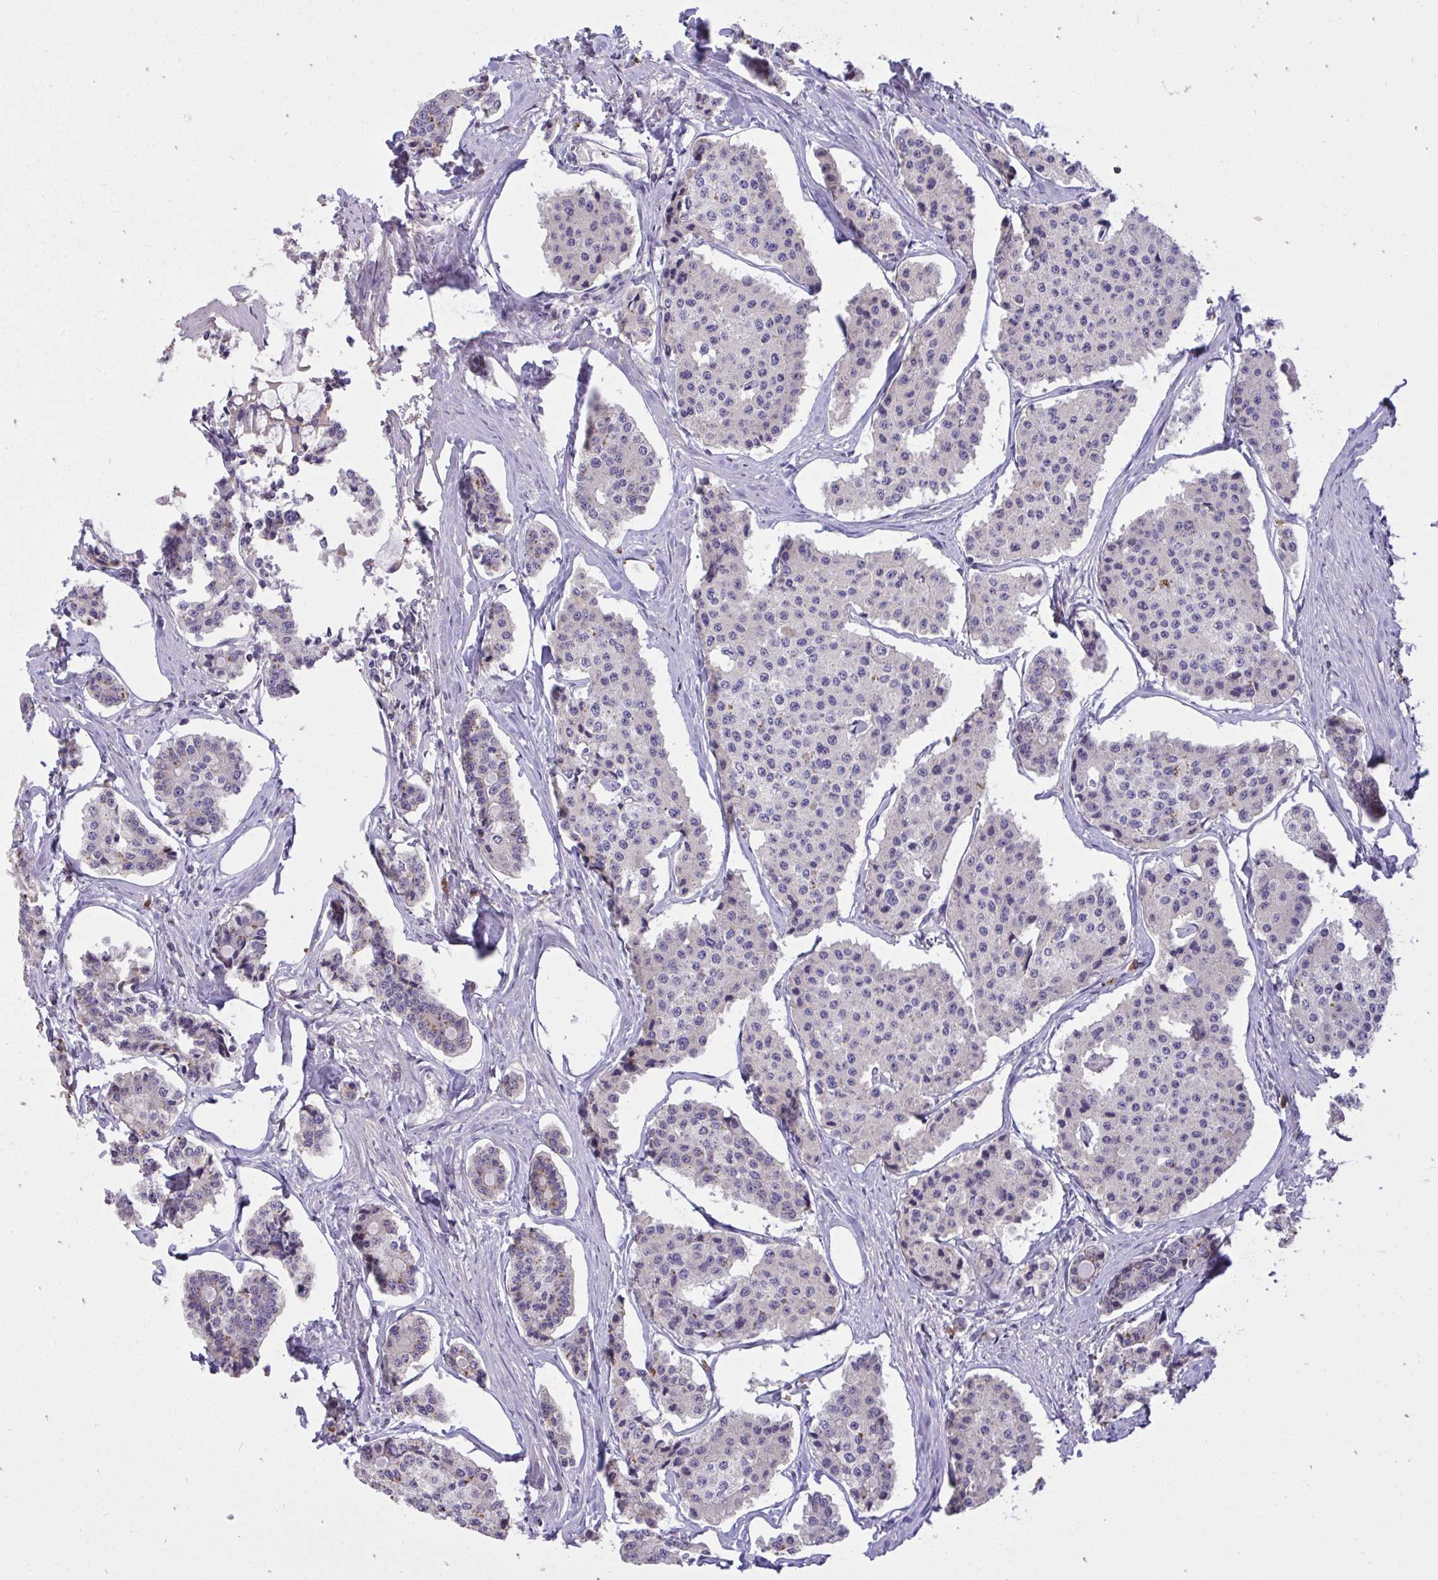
{"staining": {"intensity": "weak", "quantity": "<25%", "location": "cytoplasmic/membranous"}, "tissue": "carcinoid", "cell_type": "Tumor cells", "image_type": "cancer", "snomed": [{"axis": "morphology", "description": "Carcinoid, malignant, NOS"}, {"axis": "topography", "description": "Small intestine"}], "caption": "DAB immunohistochemical staining of carcinoid shows no significant positivity in tumor cells.", "gene": "C19orf54", "patient": {"sex": "female", "age": 65}}